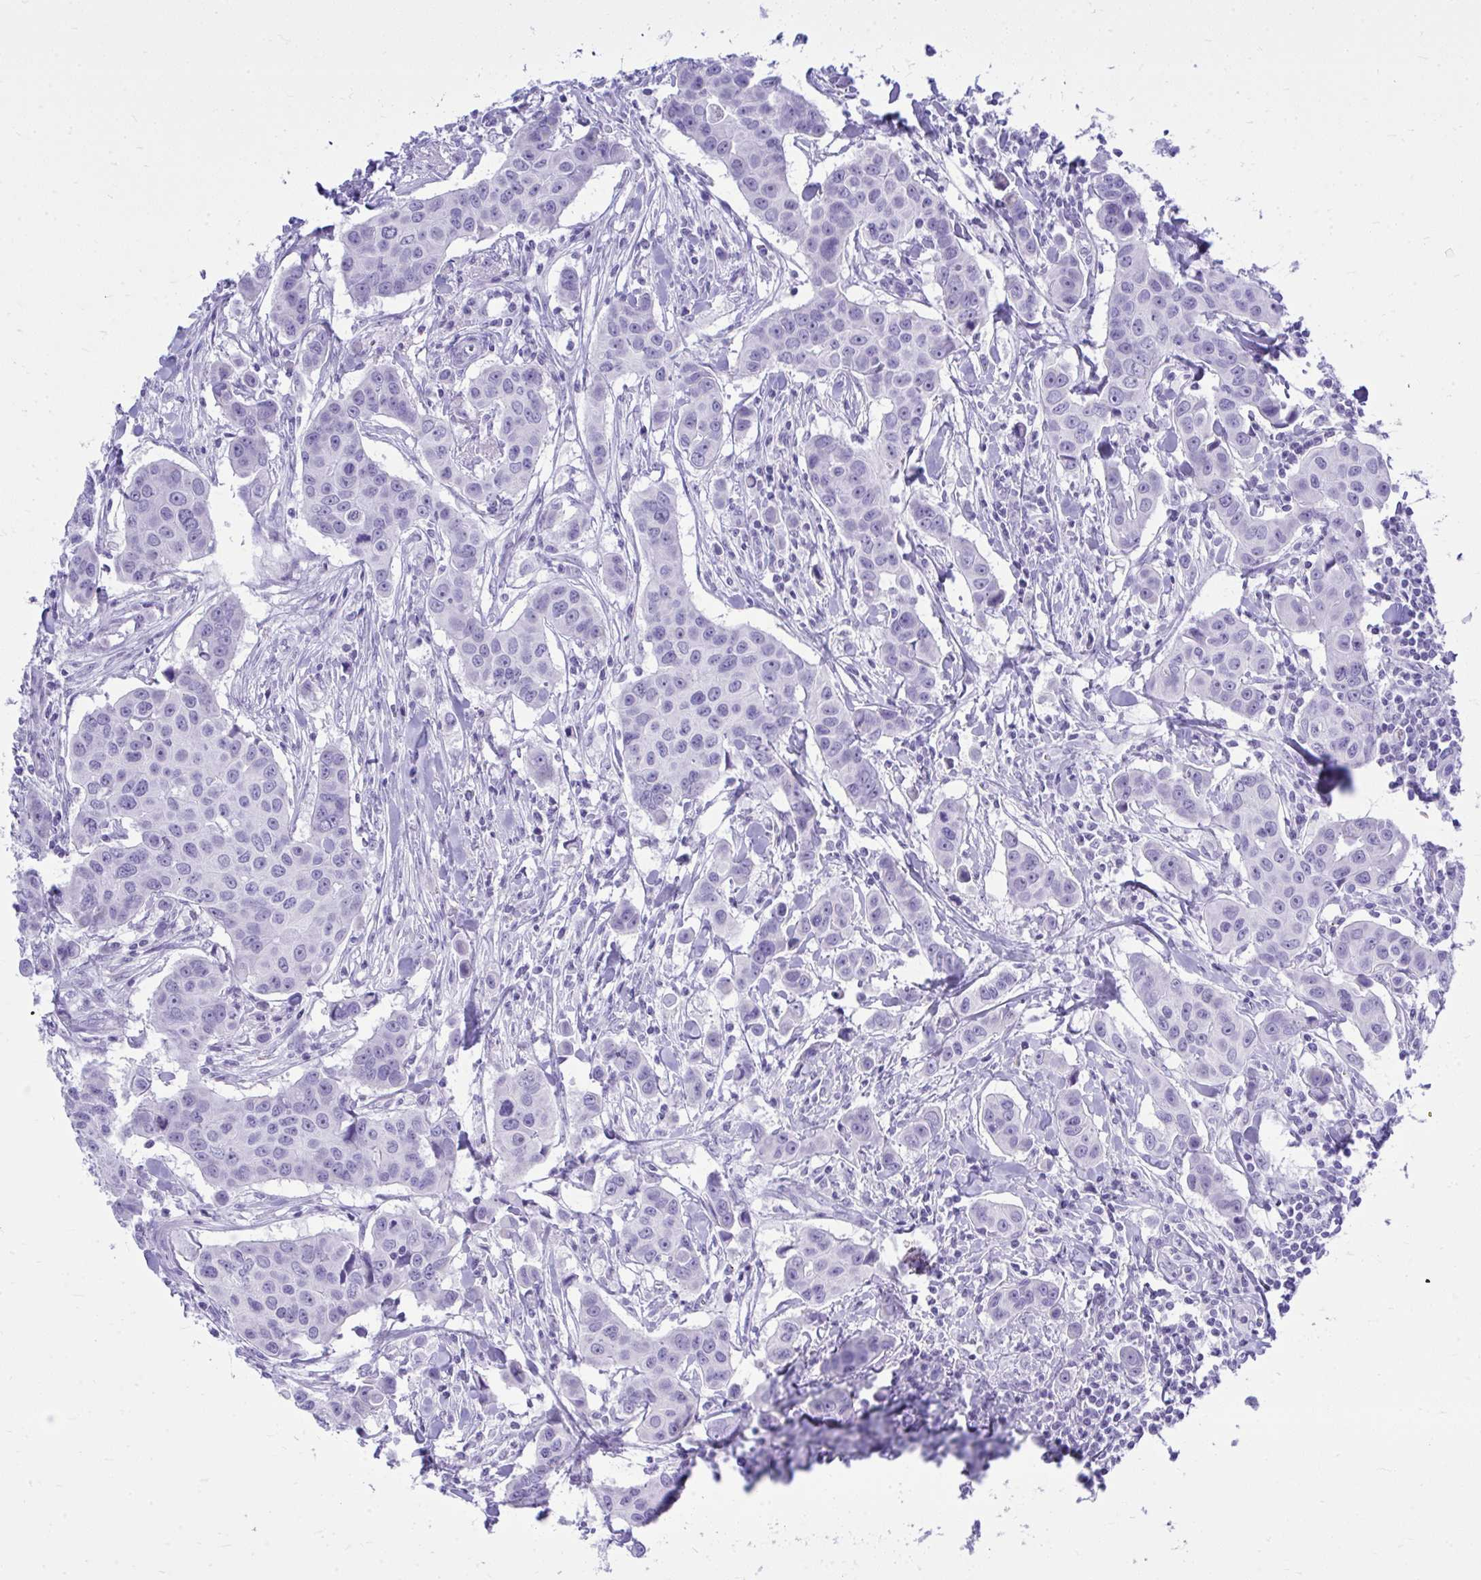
{"staining": {"intensity": "negative", "quantity": "none", "location": "none"}, "tissue": "breast cancer", "cell_type": "Tumor cells", "image_type": "cancer", "snomed": [{"axis": "morphology", "description": "Duct carcinoma"}, {"axis": "topography", "description": "Breast"}], "caption": "High power microscopy histopathology image of an immunohistochemistry (IHC) photomicrograph of invasive ductal carcinoma (breast), revealing no significant positivity in tumor cells. (Stains: DAB (3,3'-diaminobenzidine) immunohistochemistry (IHC) with hematoxylin counter stain, Microscopy: brightfield microscopy at high magnification).", "gene": "RALYL", "patient": {"sex": "female", "age": 24}}